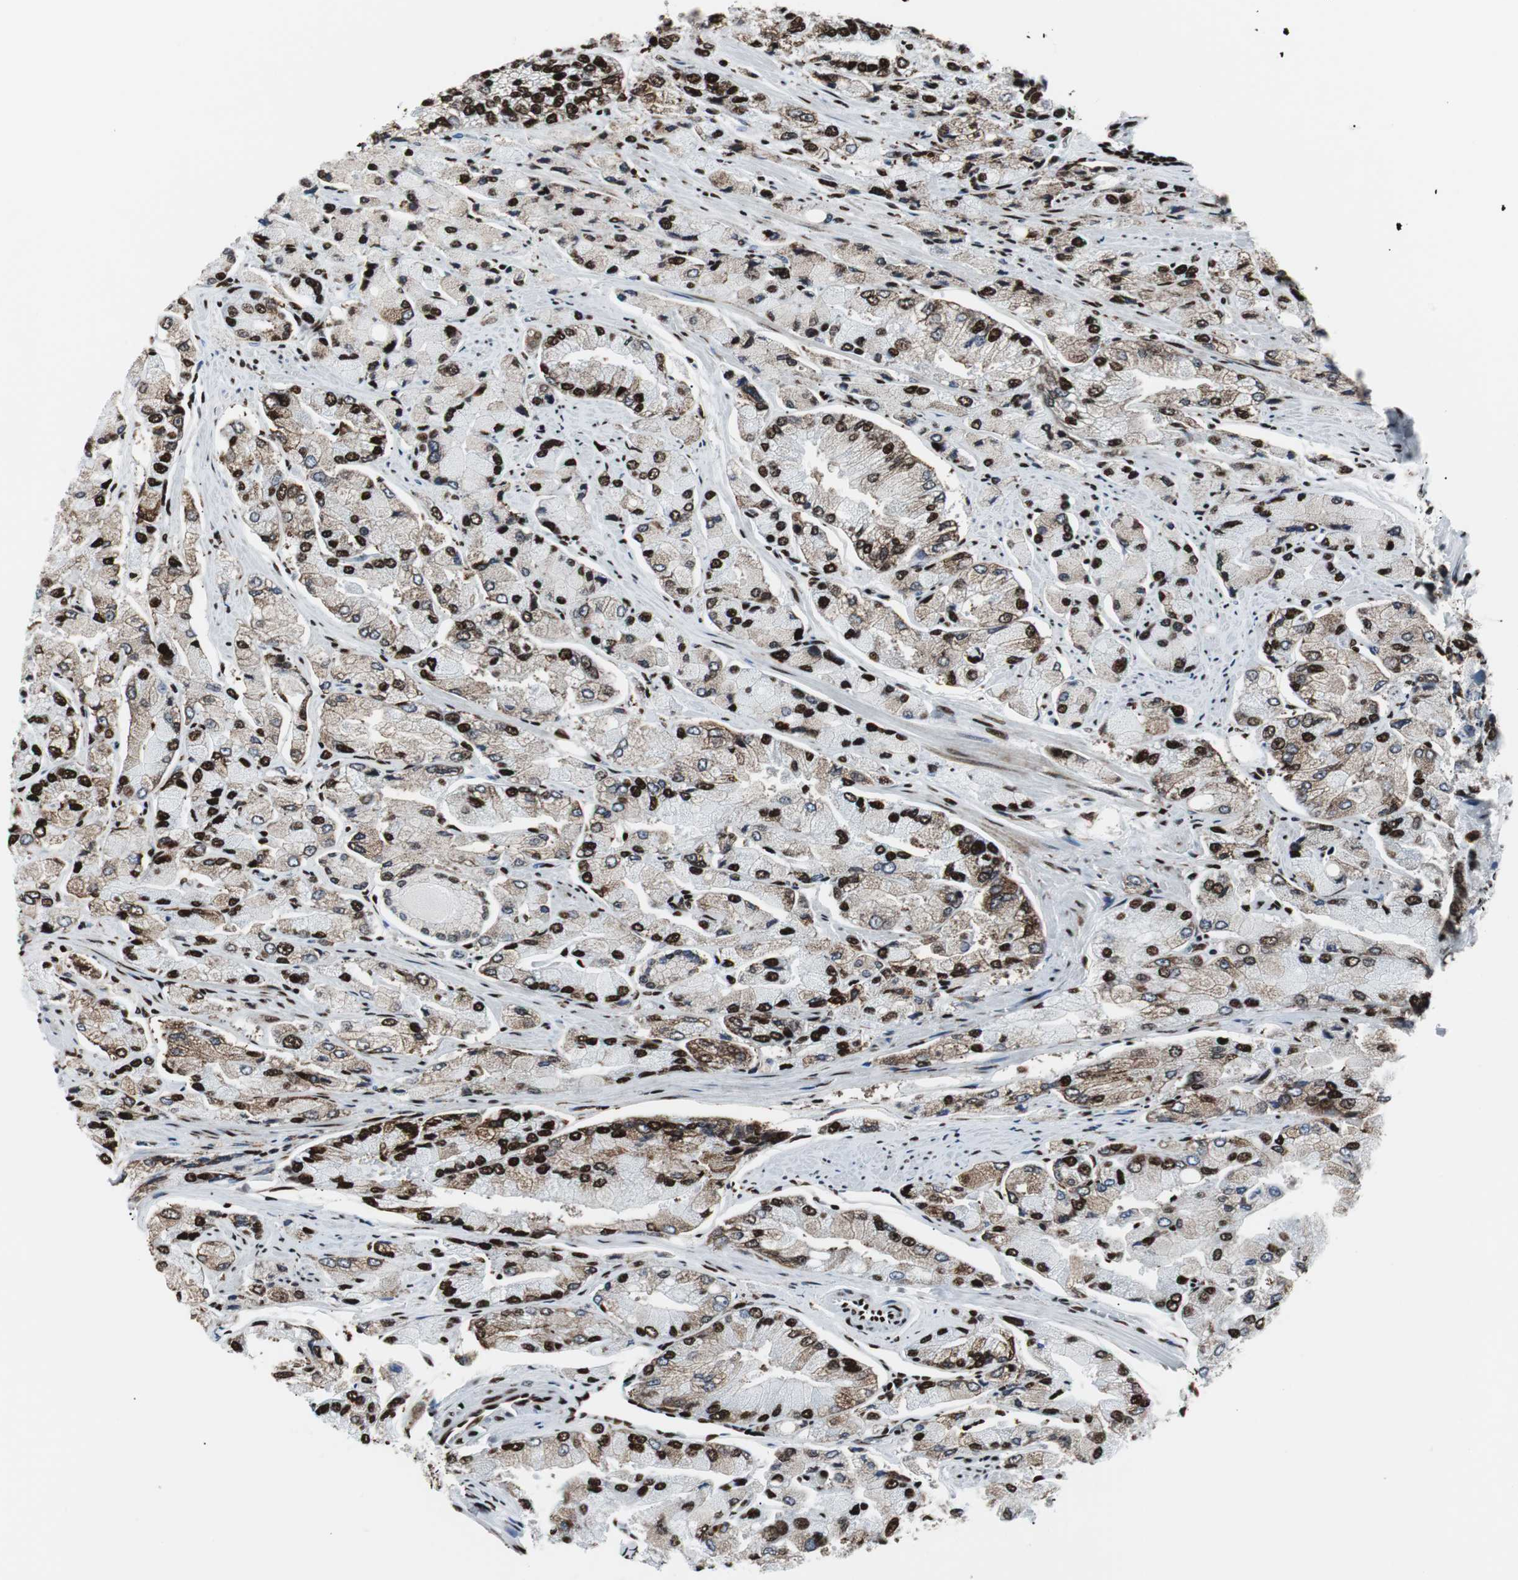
{"staining": {"intensity": "strong", "quantity": ">75%", "location": "cytoplasmic/membranous,nuclear"}, "tissue": "prostate cancer", "cell_type": "Tumor cells", "image_type": "cancer", "snomed": [{"axis": "morphology", "description": "Adenocarcinoma, High grade"}, {"axis": "topography", "description": "Prostate"}], "caption": "This is a photomicrograph of immunohistochemistry (IHC) staining of high-grade adenocarcinoma (prostate), which shows strong staining in the cytoplasmic/membranous and nuclear of tumor cells.", "gene": "NCL", "patient": {"sex": "male", "age": 58}}